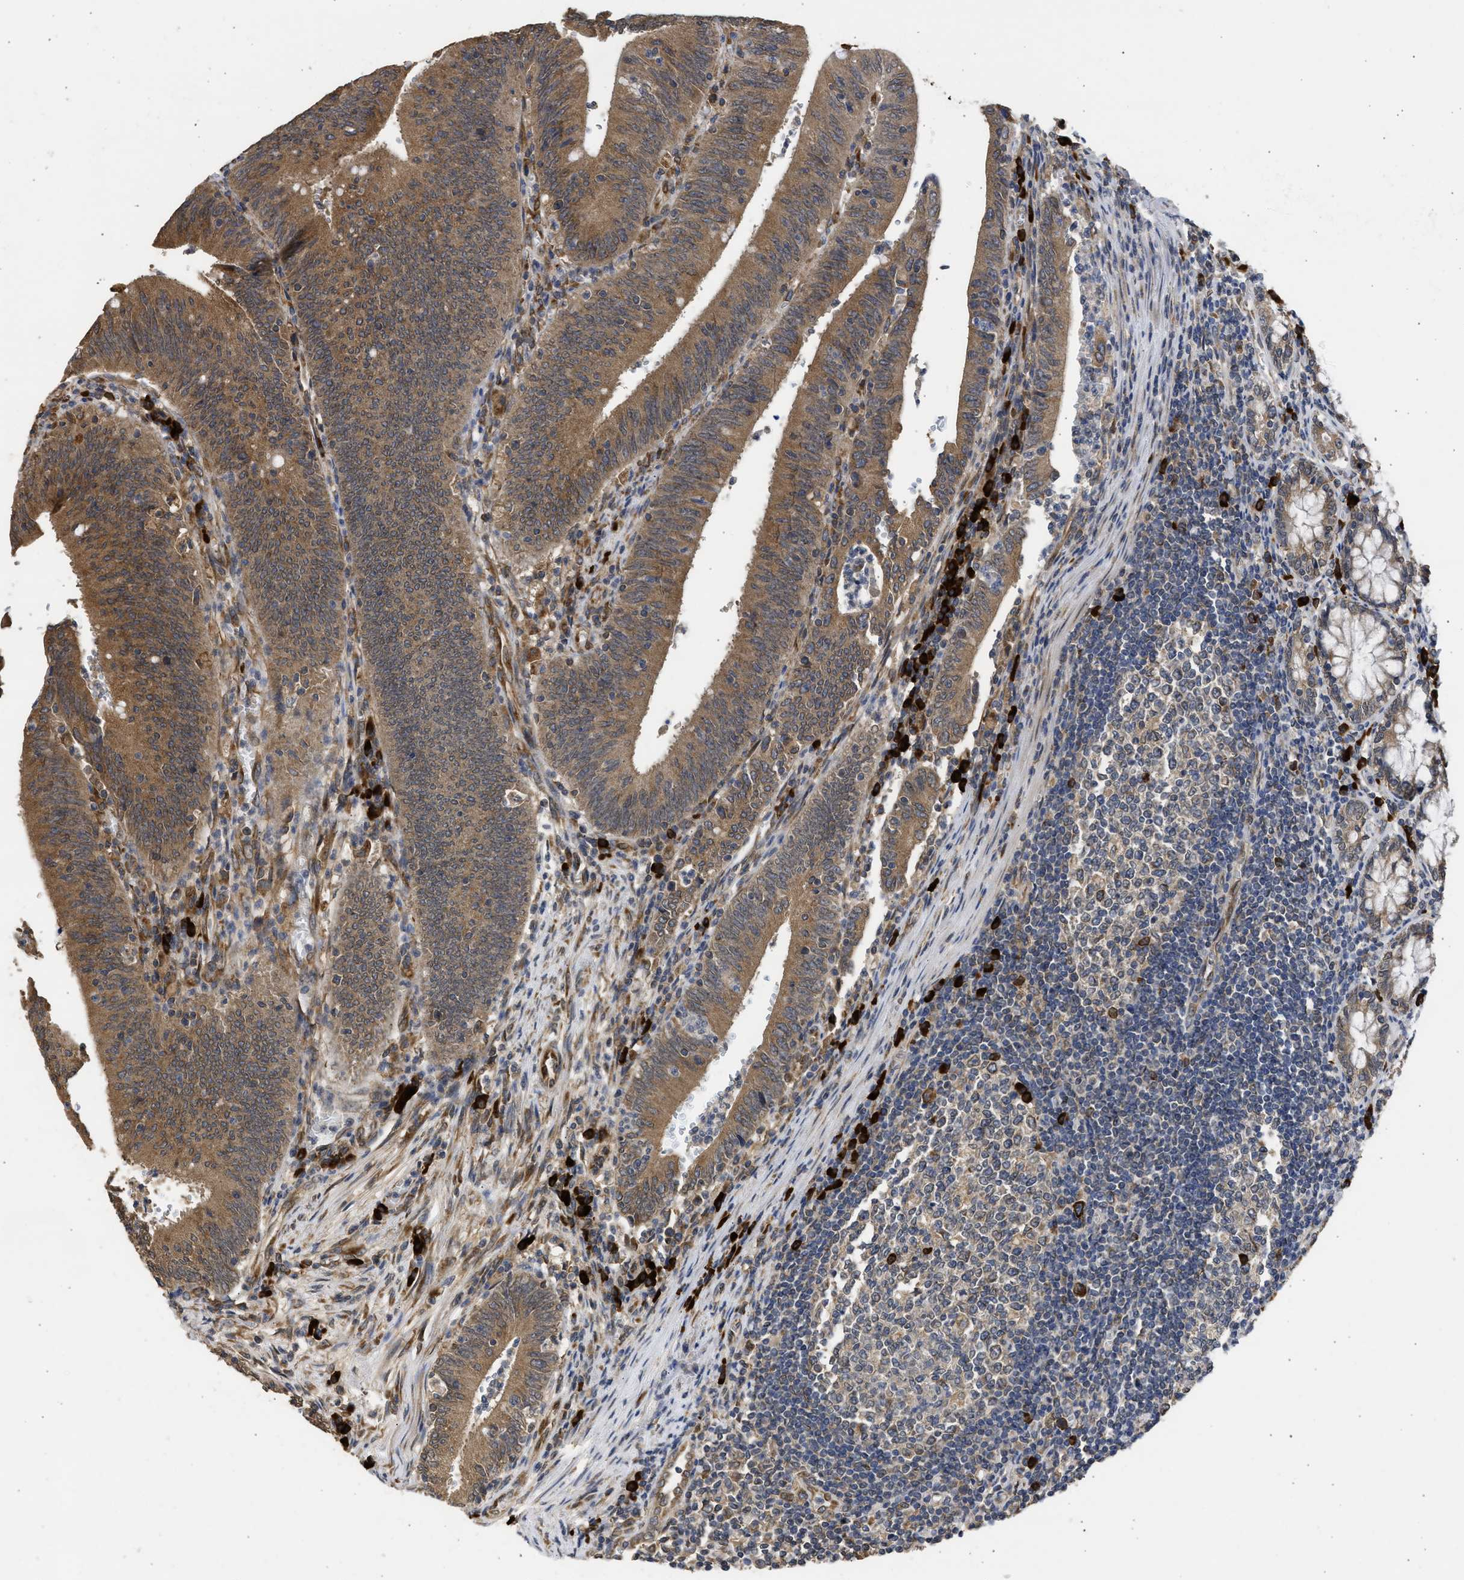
{"staining": {"intensity": "moderate", "quantity": ">75%", "location": "cytoplasmic/membranous"}, "tissue": "colorectal cancer", "cell_type": "Tumor cells", "image_type": "cancer", "snomed": [{"axis": "morphology", "description": "Normal tissue, NOS"}, {"axis": "morphology", "description": "Adenocarcinoma, NOS"}, {"axis": "topography", "description": "Rectum"}], "caption": "A micrograph showing moderate cytoplasmic/membranous staining in about >75% of tumor cells in adenocarcinoma (colorectal), as visualized by brown immunohistochemical staining.", "gene": "DNAJC1", "patient": {"sex": "female", "age": 66}}